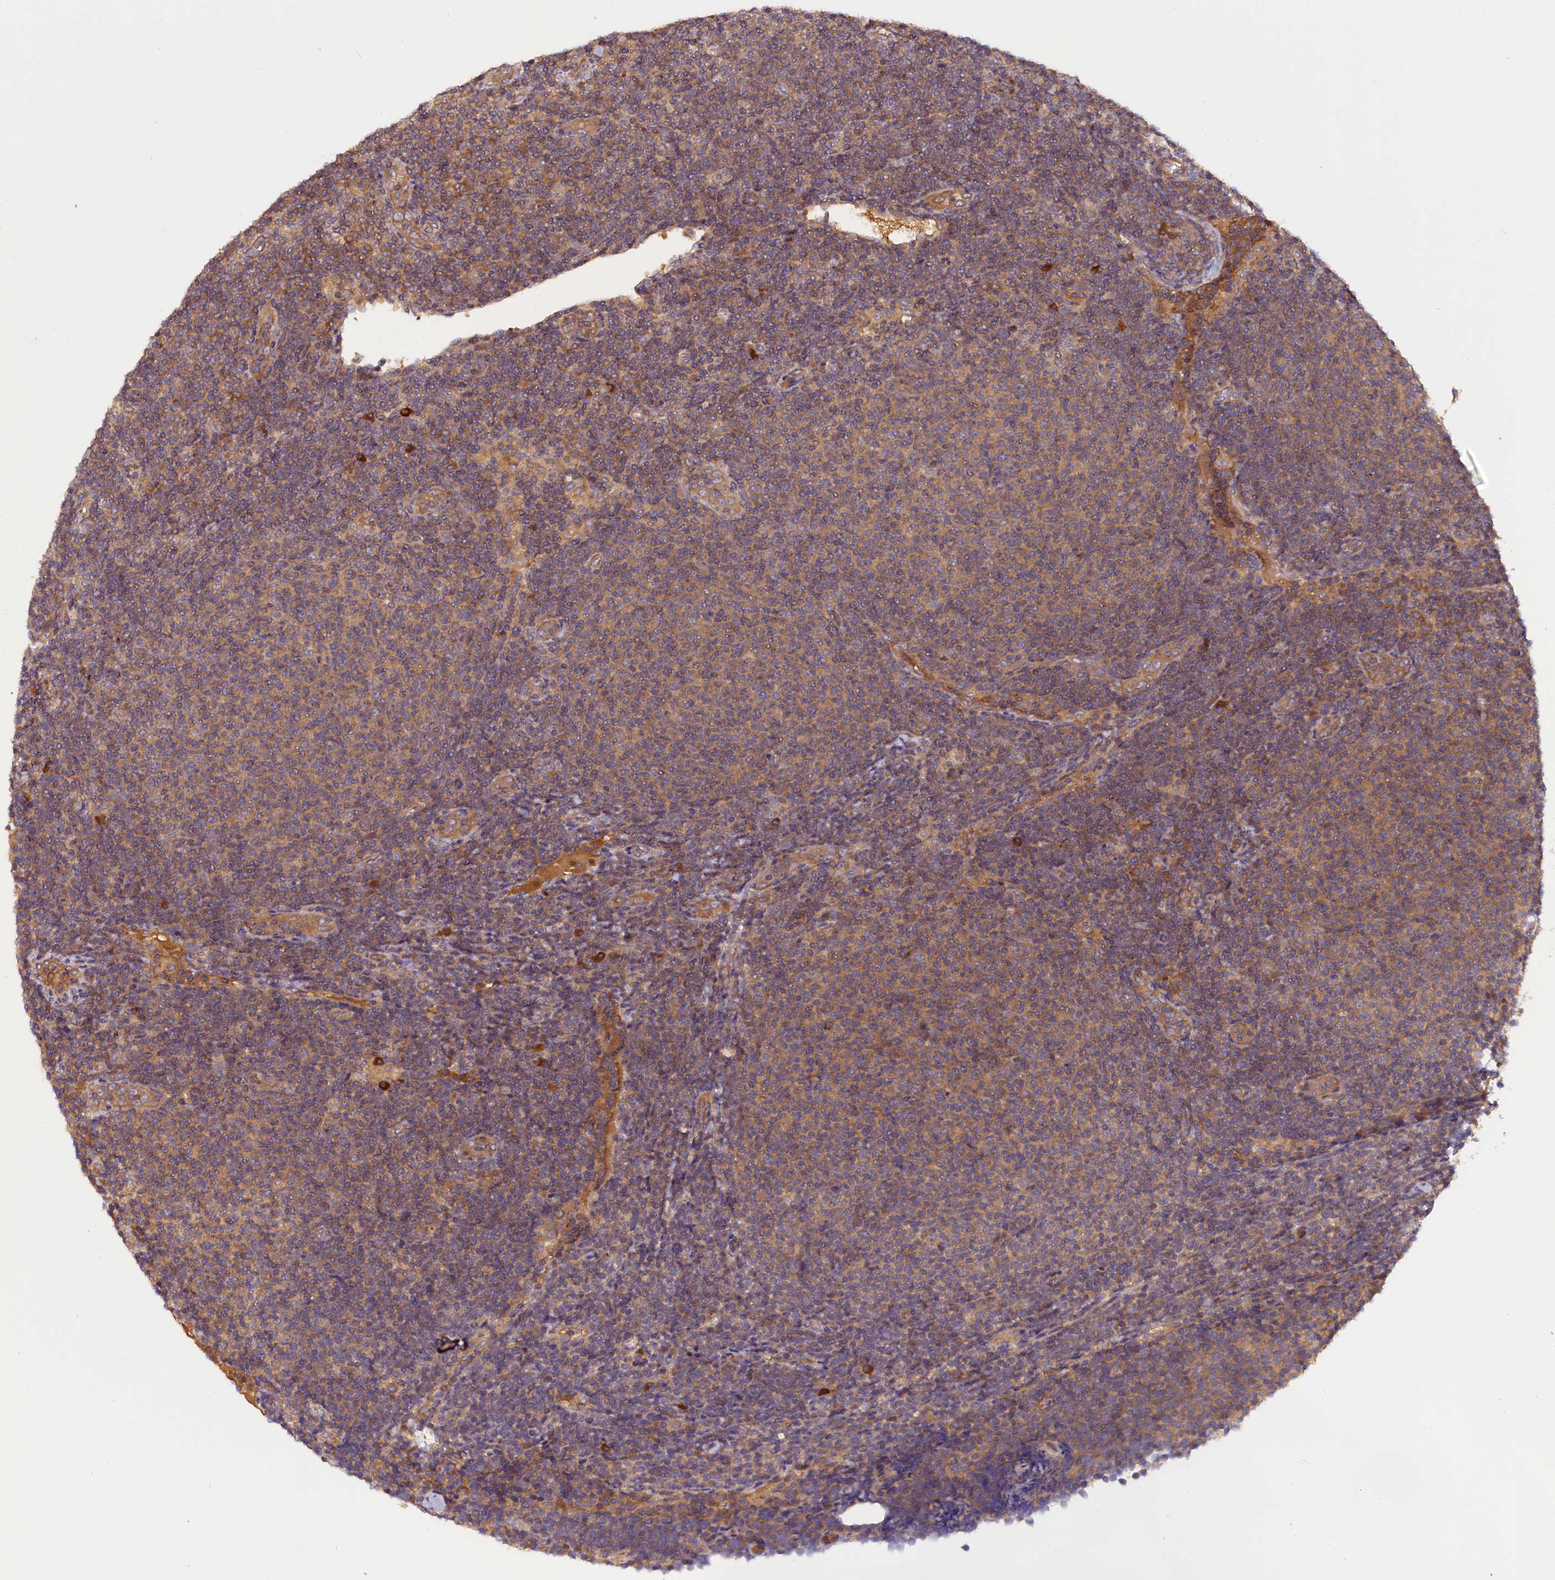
{"staining": {"intensity": "moderate", "quantity": "25%-75%", "location": "cytoplasmic/membranous"}, "tissue": "lymphoma", "cell_type": "Tumor cells", "image_type": "cancer", "snomed": [{"axis": "morphology", "description": "Malignant lymphoma, non-Hodgkin's type, Low grade"}, {"axis": "topography", "description": "Lymph node"}], "caption": "Protein staining of low-grade malignant lymphoma, non-Hodgkin's type tissue exhibits moderate cytoplasmic/membranous staining in about 25%-75% of tumor cells.", "gene": "SETD6", "patient": {"sex": "male", "age": 66}}